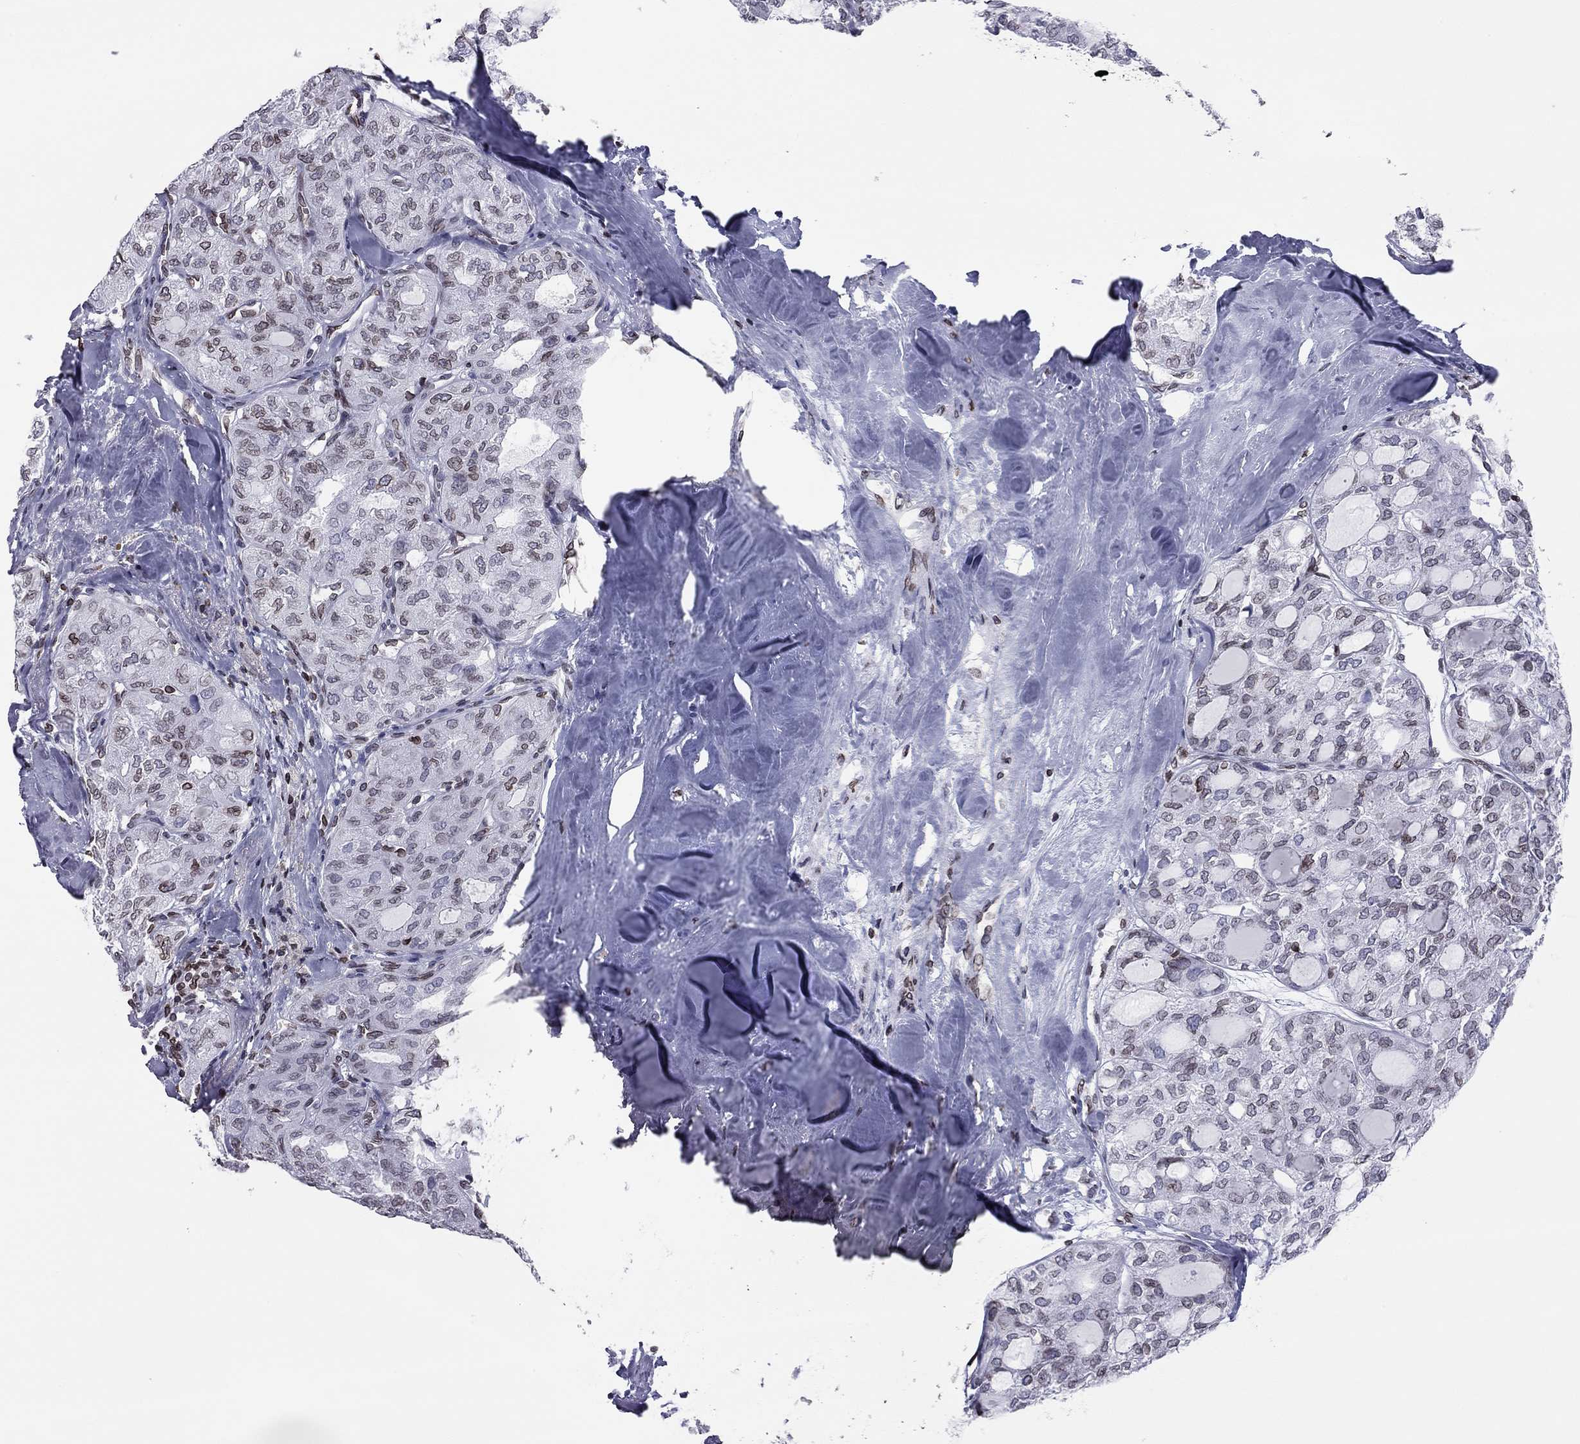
{"staining": {"intensity": "weak", "quantity": "25%-75%", "location": "cytoplasmic/membranous,nuclear"}, "tissue": "thyroid cancer", "cell_type": "Tumor cells", "image_type": "cancer", "snomed": [{"axis": "morphology", "description": "Follicular adenoma carcinoma, NOS"}, {"axis": "topography", "description": "Thyroid gland"}], "caption": "Immunohistochemistry (IHC) (DAB (3,3'-diaminobenzidine)) staining of thyroid cancer demonstrates weak cytoplasmic/membranous and nuclear protein staining in approximately 25%-75% of tumor cells.", "gene": "ESPL1", "patient": {"sex": "male", "age": 75}}